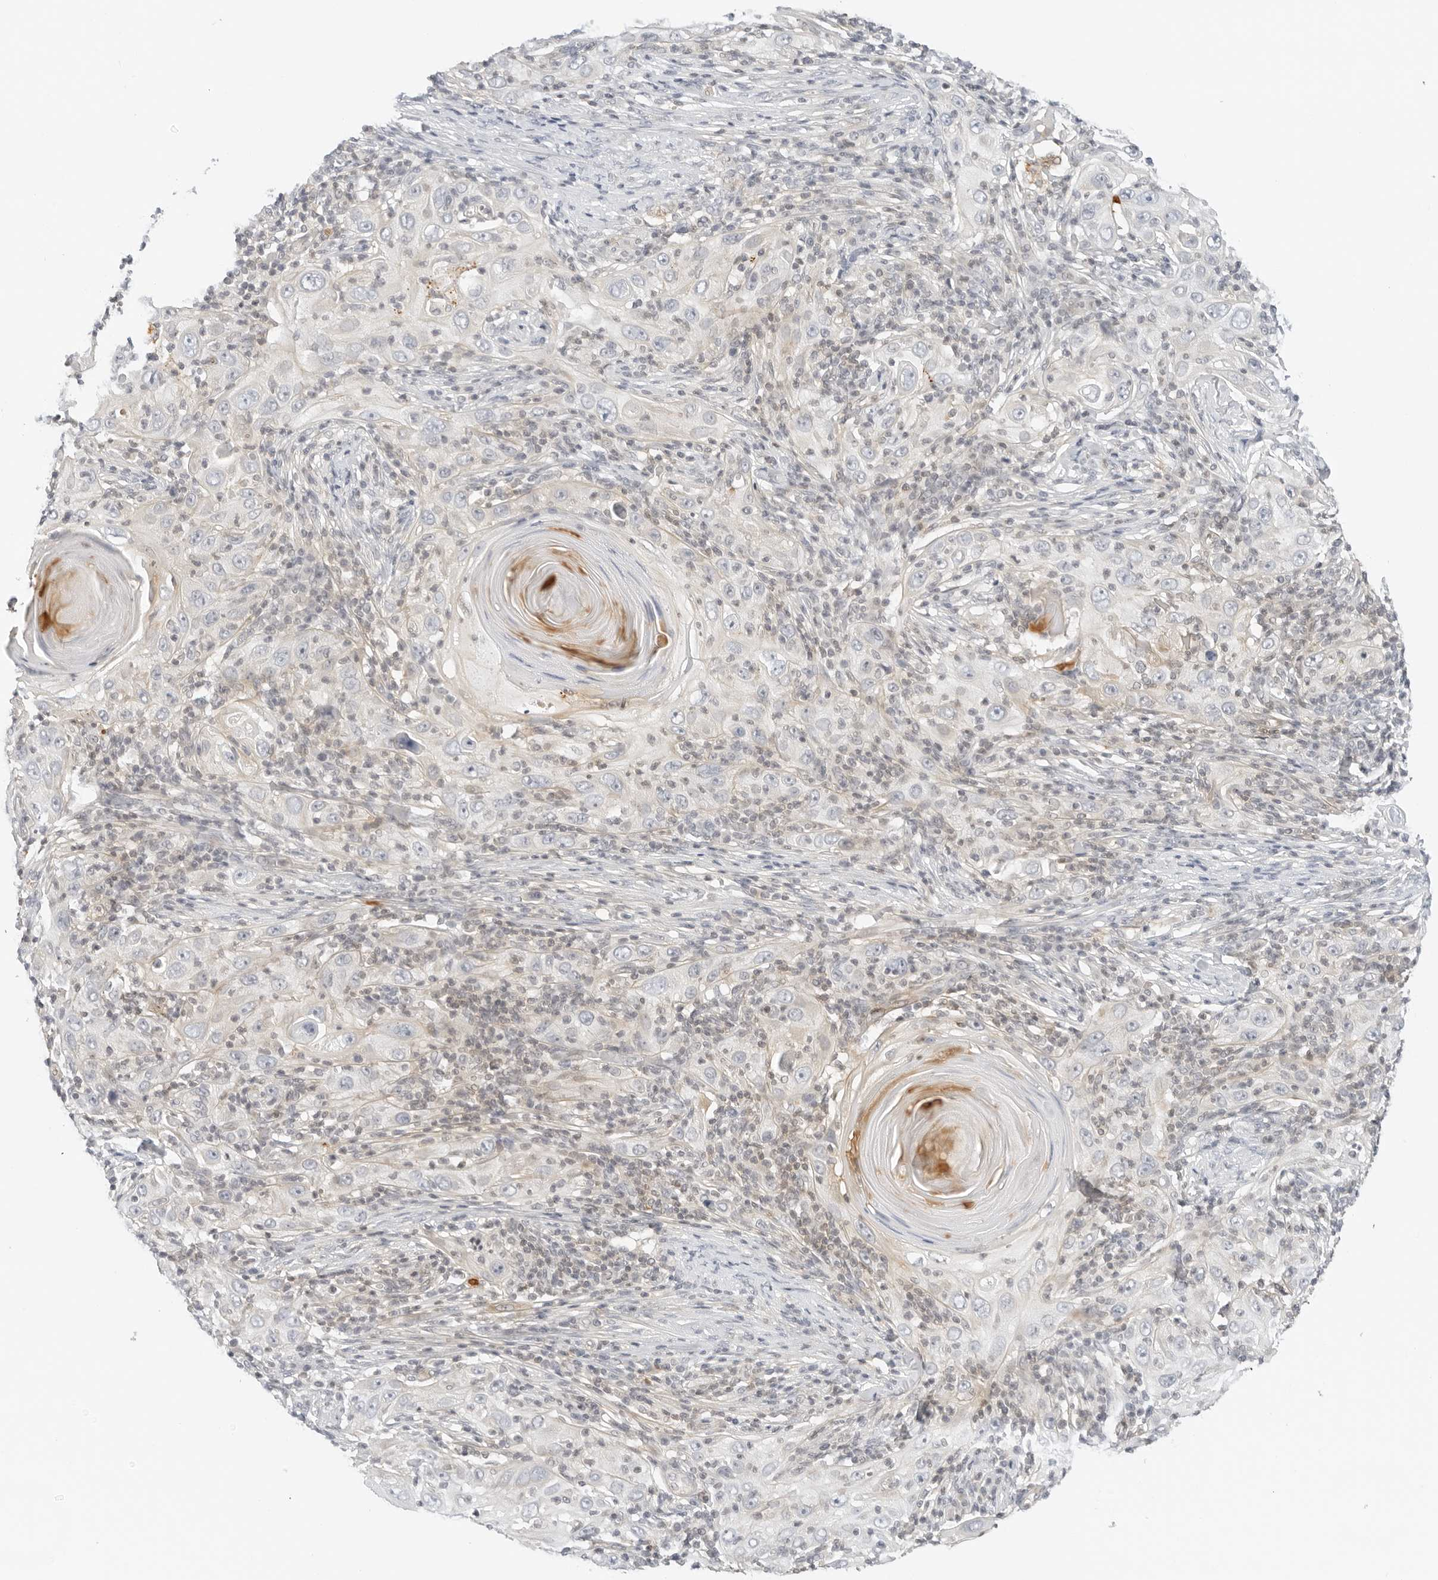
{"staining": {"intensity": "negative", "quantity": "none", "location": "none"}, "tissue": "skin cancer", "cell_type": "Tumor cells", "image_type": "cancer", "snomed": [{"axis": "morphology", "description": "Squamous cell carcinoma, NOS"}, {"axis": "topography", "description": "Skin"}], "caption": "Human squamous cell carcinoma (skin) stained for a protein using IHC displays no expression in tumor cells.", "gene": "OSCP1", "patient": {"sex": "female", "age": 88}}